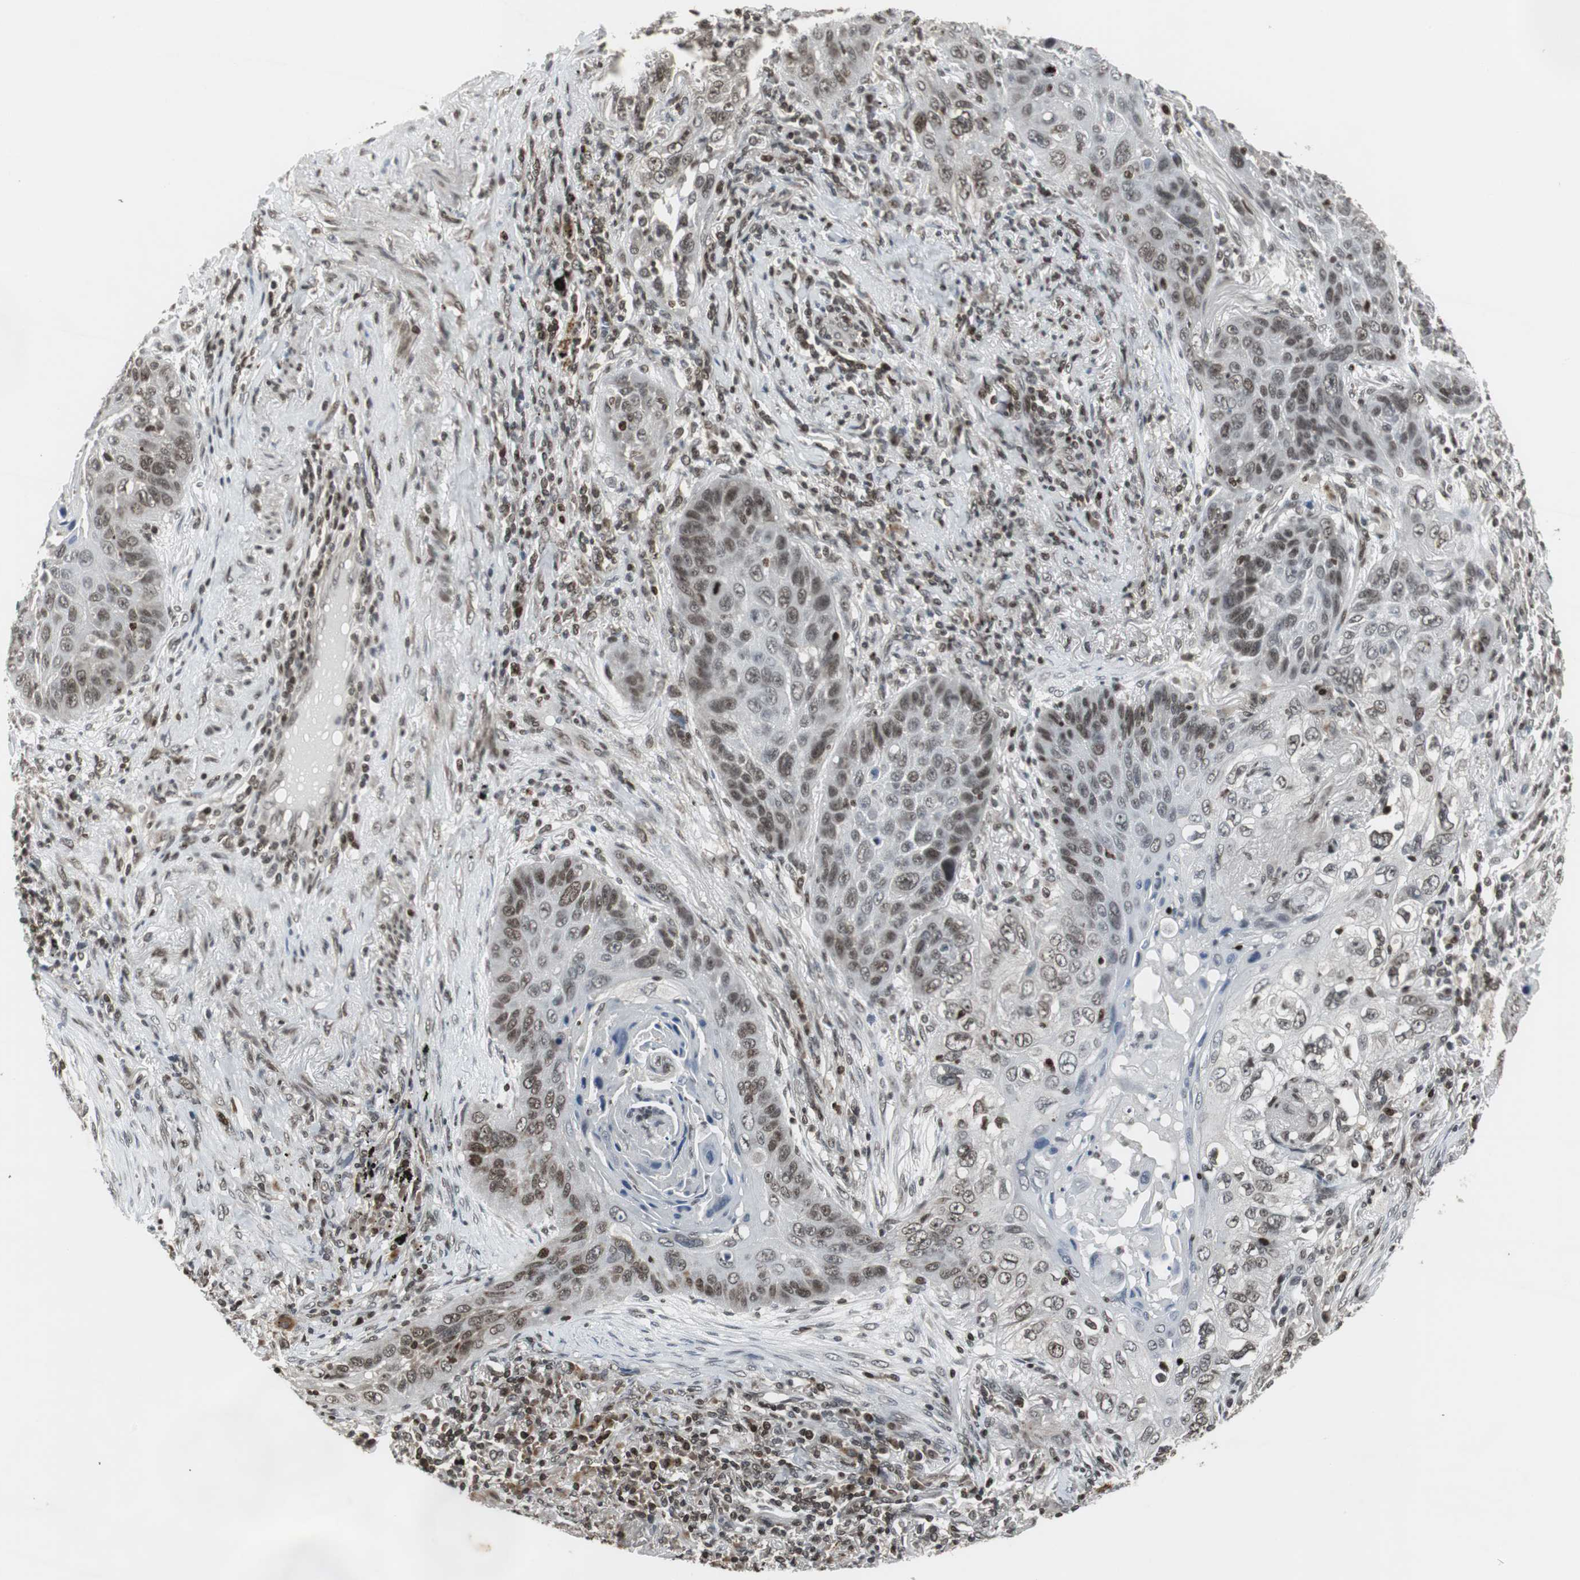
{"staining": {"intensity": "weak", "quantity": ">75%", "location": "nuclear"}, "tissue": "lung cancer", "cell_type": "Tumor cells", "image_type": "cancer", "snomed": [{"axis": "morphology", "description": "Squamous cell carcinoma, NOS"}, {"axis": "topography", "description": "Lung"}], "caption": "An immunohistochemistry (IHC) micrograph of tumor tissue is shown. Protein staining in brown labels weak nuclear positivity in lung cancer (squamous cell carcinoma) within tumor cells. (DAB = brown stain, brightfield microscopy at high magnification).", "gene": "MPG", "patient": {"sex": "female", "age": 67}}